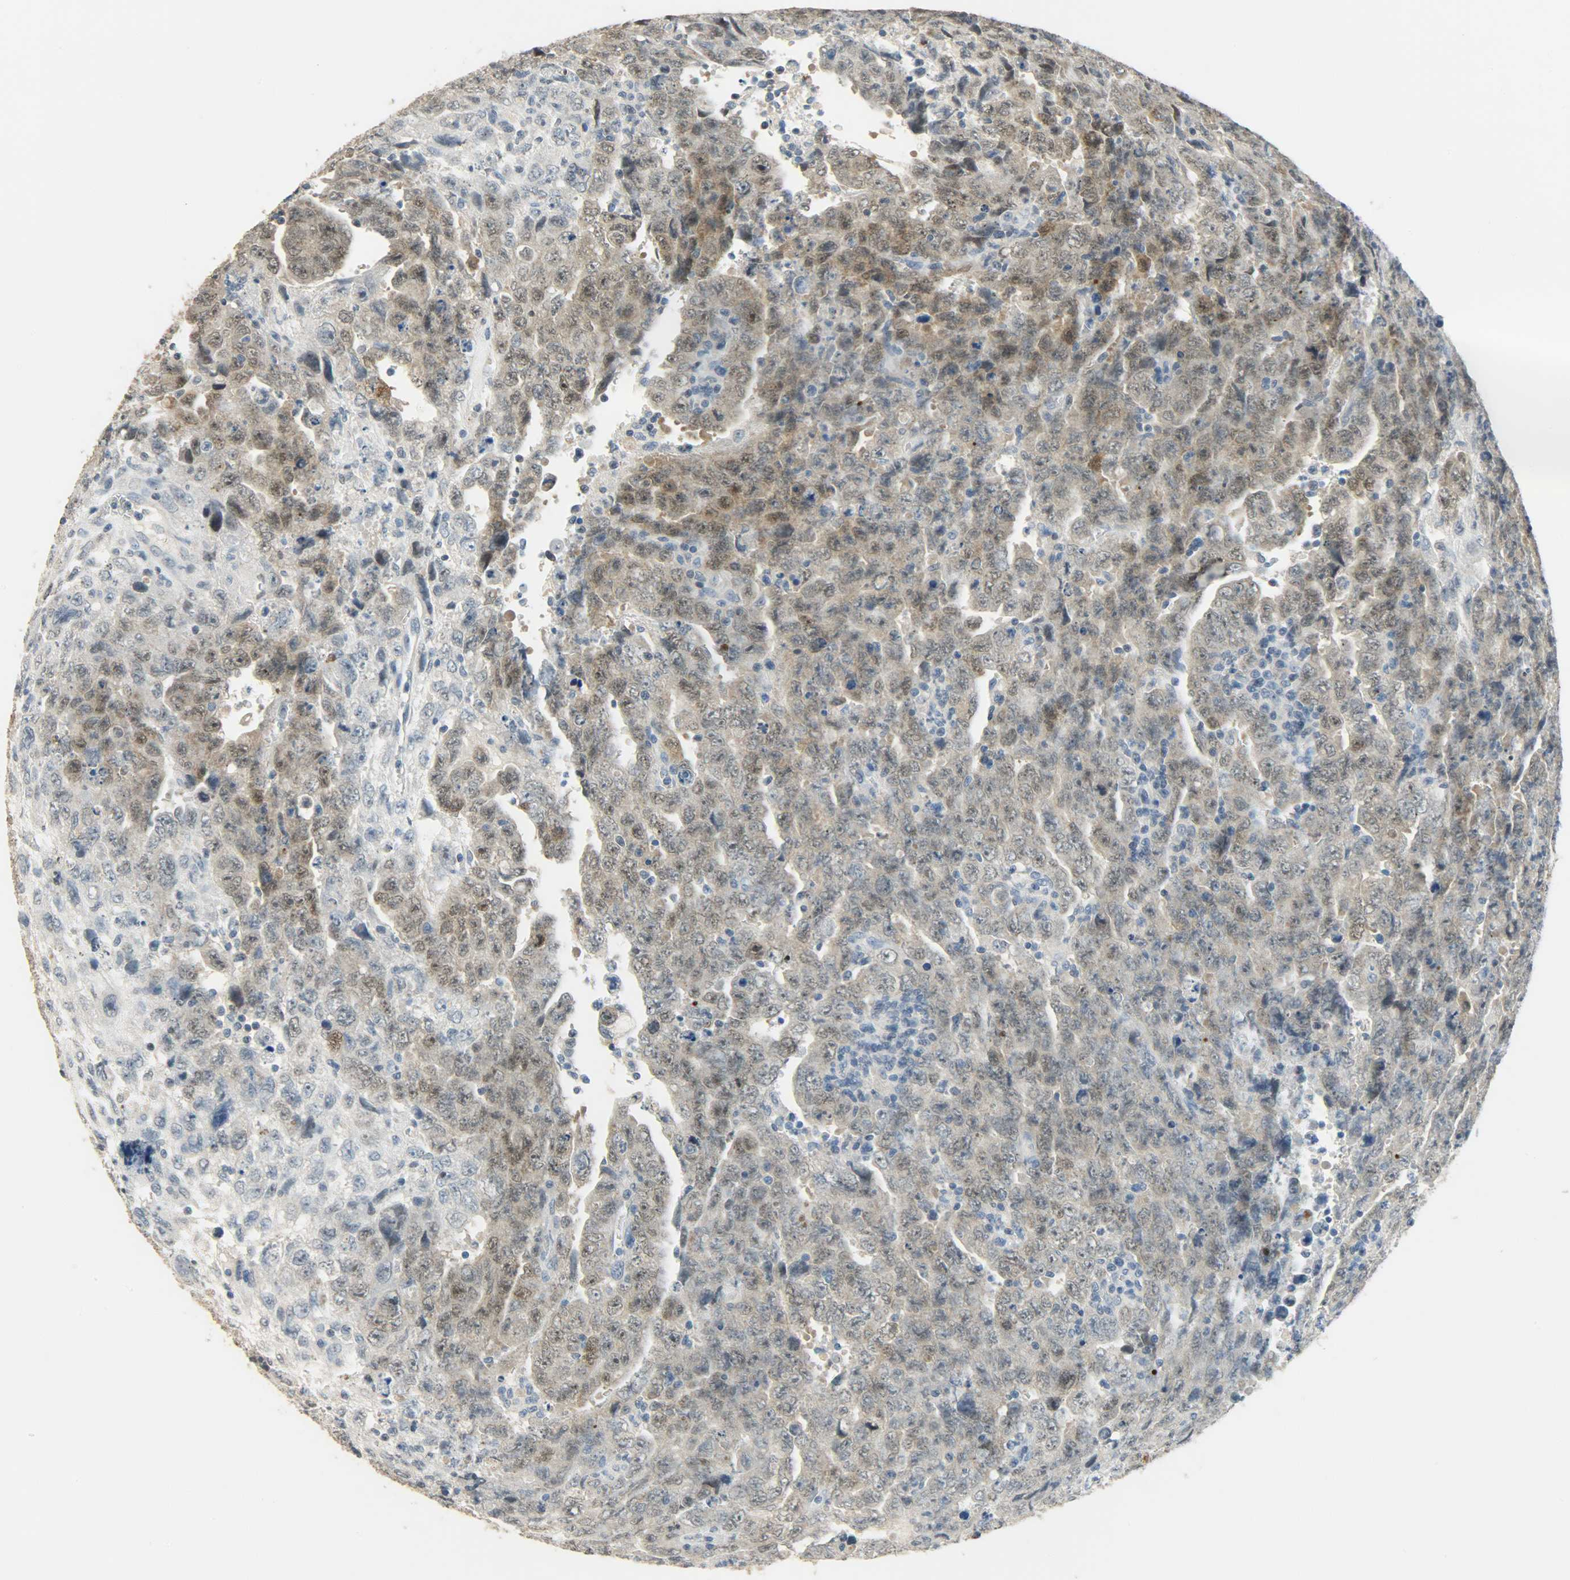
{"staining": {"intensity": "weak", "quantity": "25%-75%", "location": "cytoplasmic/membranous,nuclear"}, "tissue": "testis cancer", "cell_type": "Tumor cells", "image_type": "cancer", "snomed": [{"axis": "morphology", "description": "Carcinoma, Embryonal, NOS"}, {"axis": "topography", "description": "Testis"}], "caption": "There is low levels of weak cytoplasmic/membranous and nuclear positivity in tumor cells of embryonal carcinoma (testis), as demonstrated by immunohistochemical staining (brown color).", "gene": "DNAJB6", "patient": {"sex": "male", "age": 28}}